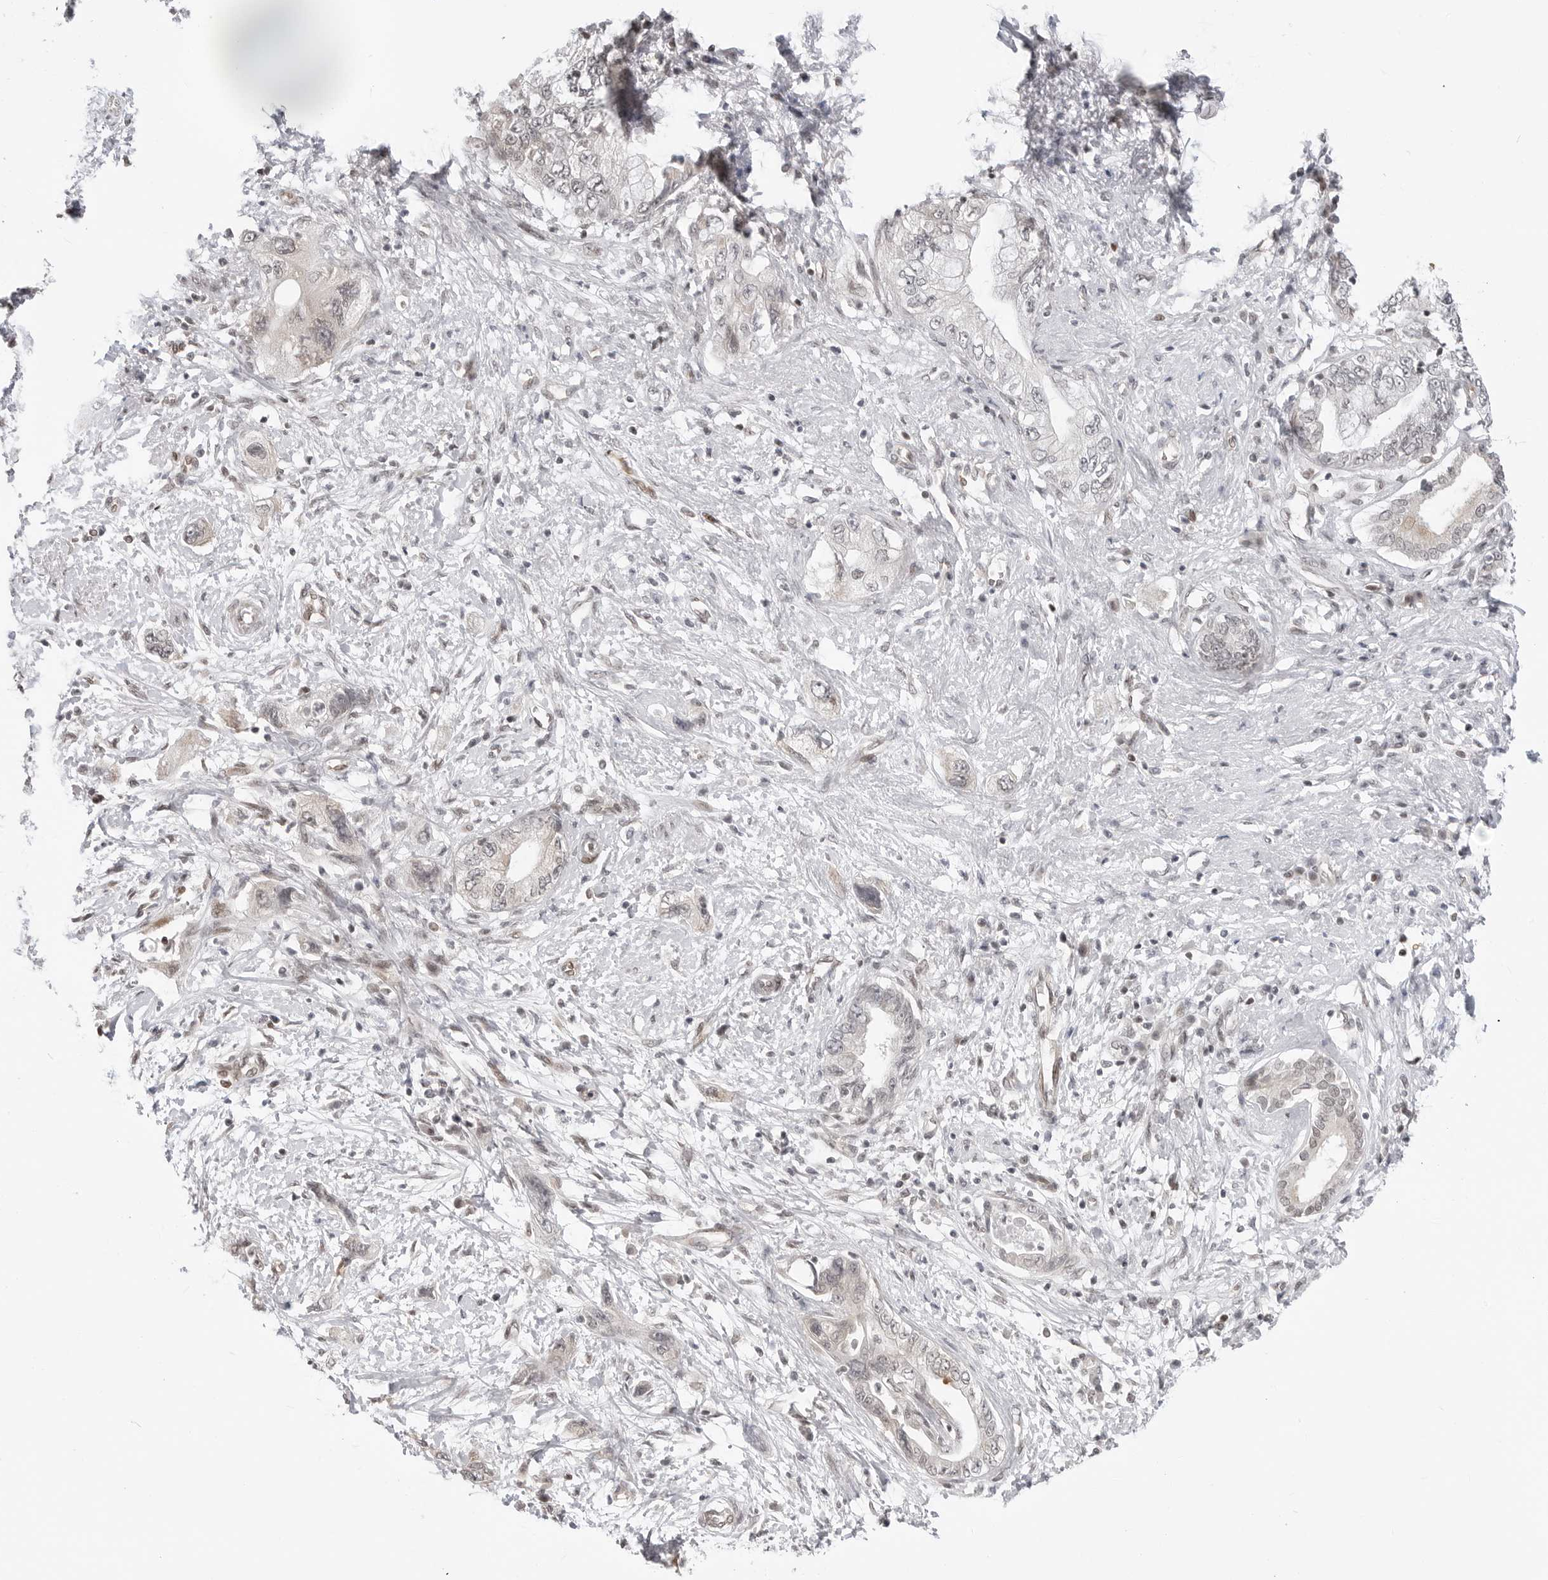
{"staining": {"intensity": "weak", "quantity": "<25%", "location": "cytoplasmic/membranous"}, "tissue": "pancreatic cancer", "cell_type": "Tumor cells", "image_type": "cancer", "snomed": [{"axis": "morphology", "description": "Adenocarcinoma, NOS"}, {"axis": "topography", "description": "Pancreas"}], "caption": "A photomicrograph of human adenocarcinoma (pancreatic) is negative for staining in tumor cells.", "gene": "C8orf33", "patient": {"sex": "female", "age": 73}}